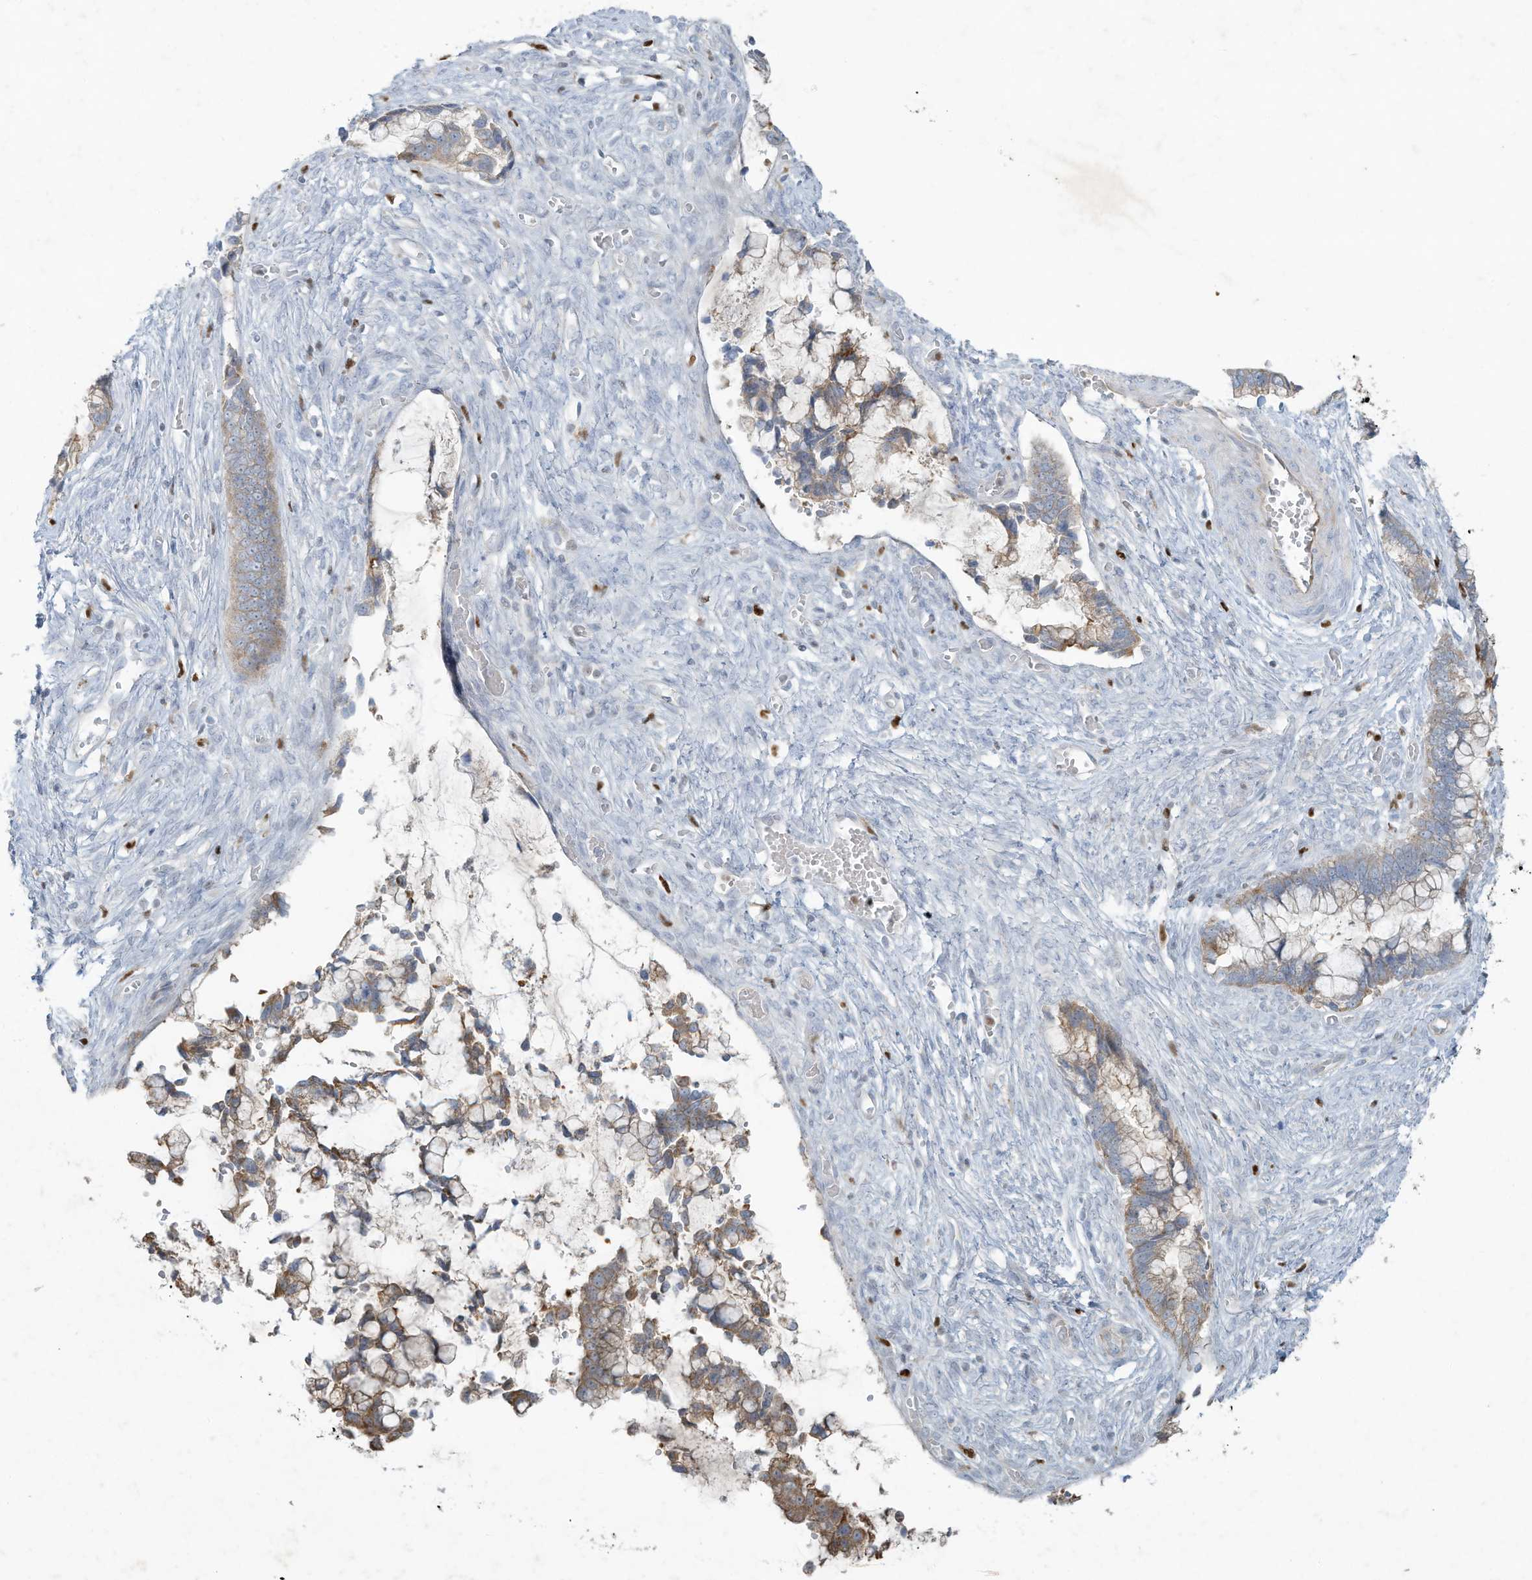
{"staining": {"intensity": "moderate", "quantity": ">75%", "location": "cytoplasmic/membranous"}, "tissue": "cervical cancer", "cell_type": "Tumor cells", "image_type": "cancer", "snomed": [{"axis": "morphology", "description": "Adenocarcinoma, NOS"}, {"axis": "topography", "description": "Cervix"}], "caption": "This photomicrograph exhibits adenocarcinoma (cervical) stained with IHC to label a protein in brown. The cytoplasmic/membranous of tumor cells show moderate positivity for the protein. Nuclei are counter-stained blue.", "gene": "TUBE1", "patient": {"sex": "female", "age": 44}}